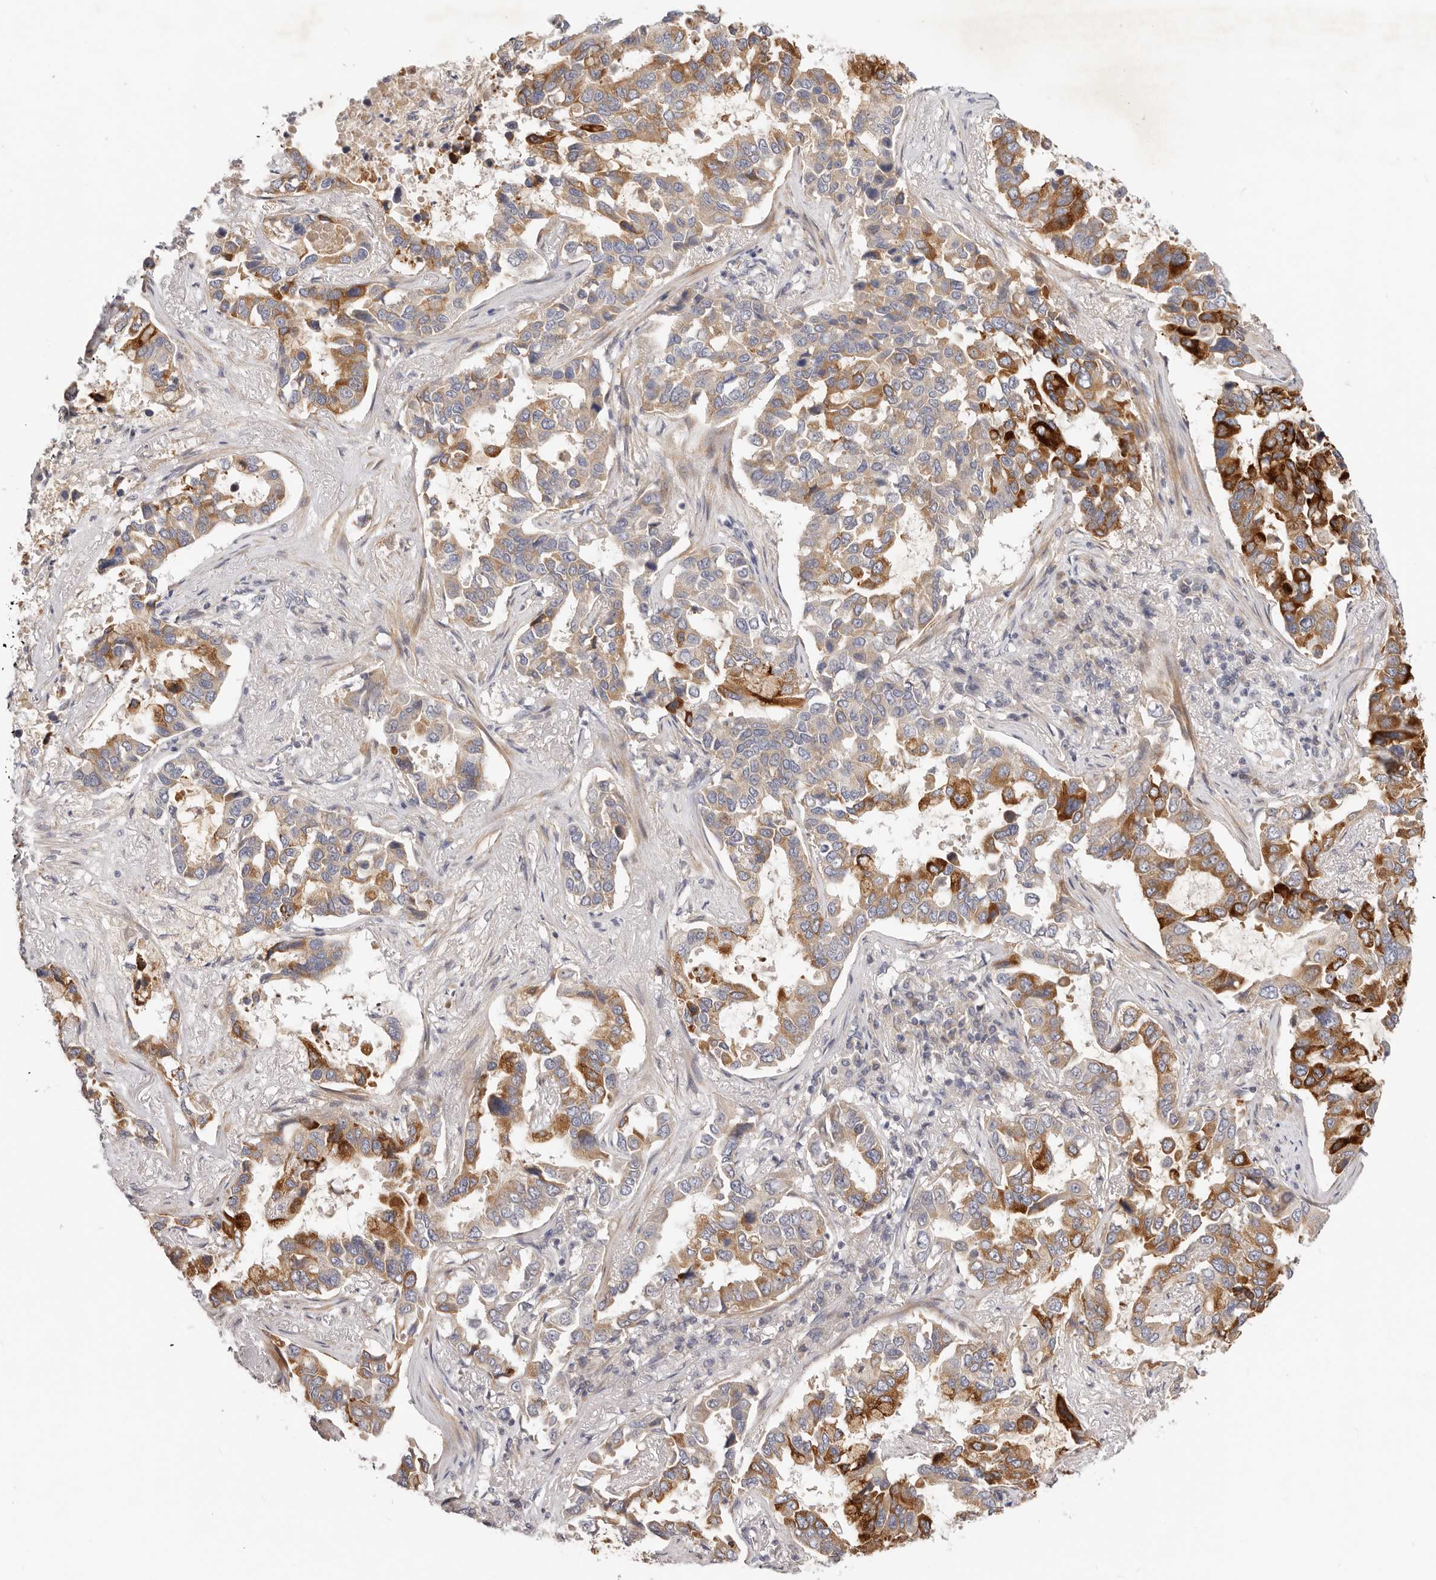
{"staining": {"intensity": "strong", "quantity": "25%-75%", "location": "cytoplasmic/membranous"}, "tissue": "lung cancer", "cell_type": "Tumor cells", "image_type": "cancer", "snomed": [{"axis": "morphology", "description": "Squamous cell carcinoma, NOS"}, {"axis": "topography", "description": "Lung"}], "caption": "DAB (3,3'-diaminobenzidine) immunohistochemical staining of lung cancer (squamous cell carcinoma) demonstrates strong cytoplasmic/membranous protein positivity in approximately 25%-75% of tumor cells.", "gene": "TFB2M", "patient": {"sex": "male", "age": 66}}